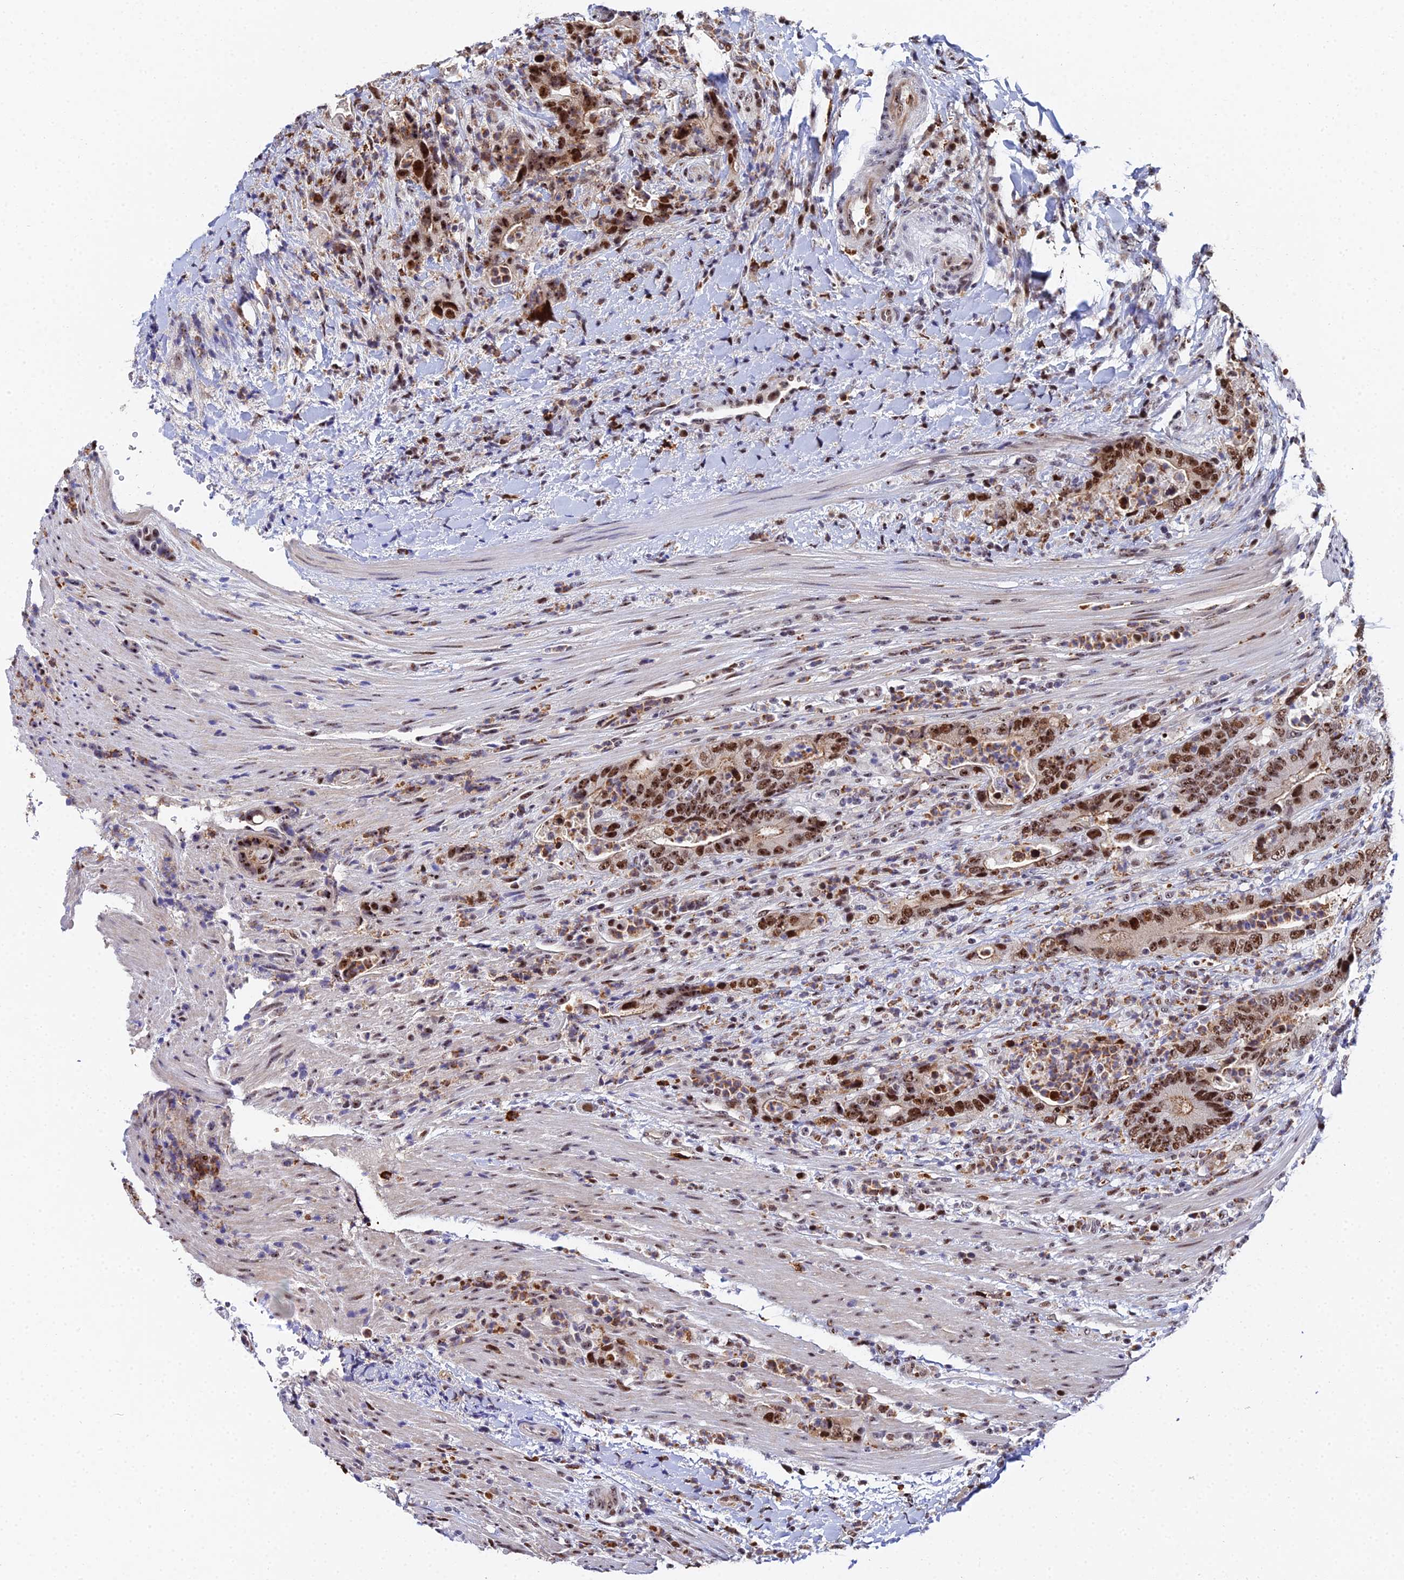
{"staining": {"intensity": "strong", "quantity": ">75%", "location": "nuclear"}, "tissue": "colorectal cancer", "cell_type": "Tumor cells", "image_type": "cancer", "snomed": [{"axis": "morphology", "description": "Adenocarcinoma, NOS"}, {"axis": "topography", "description": "Colon"}], "caption": "Adenocarcinoma (colorectal) was stained to show a protein in brown. There is high levels of strong nuclear expression in about >75% of tumor cells.", "gene": "TIFA", "patient": {"sex": "female", "age": 75}}